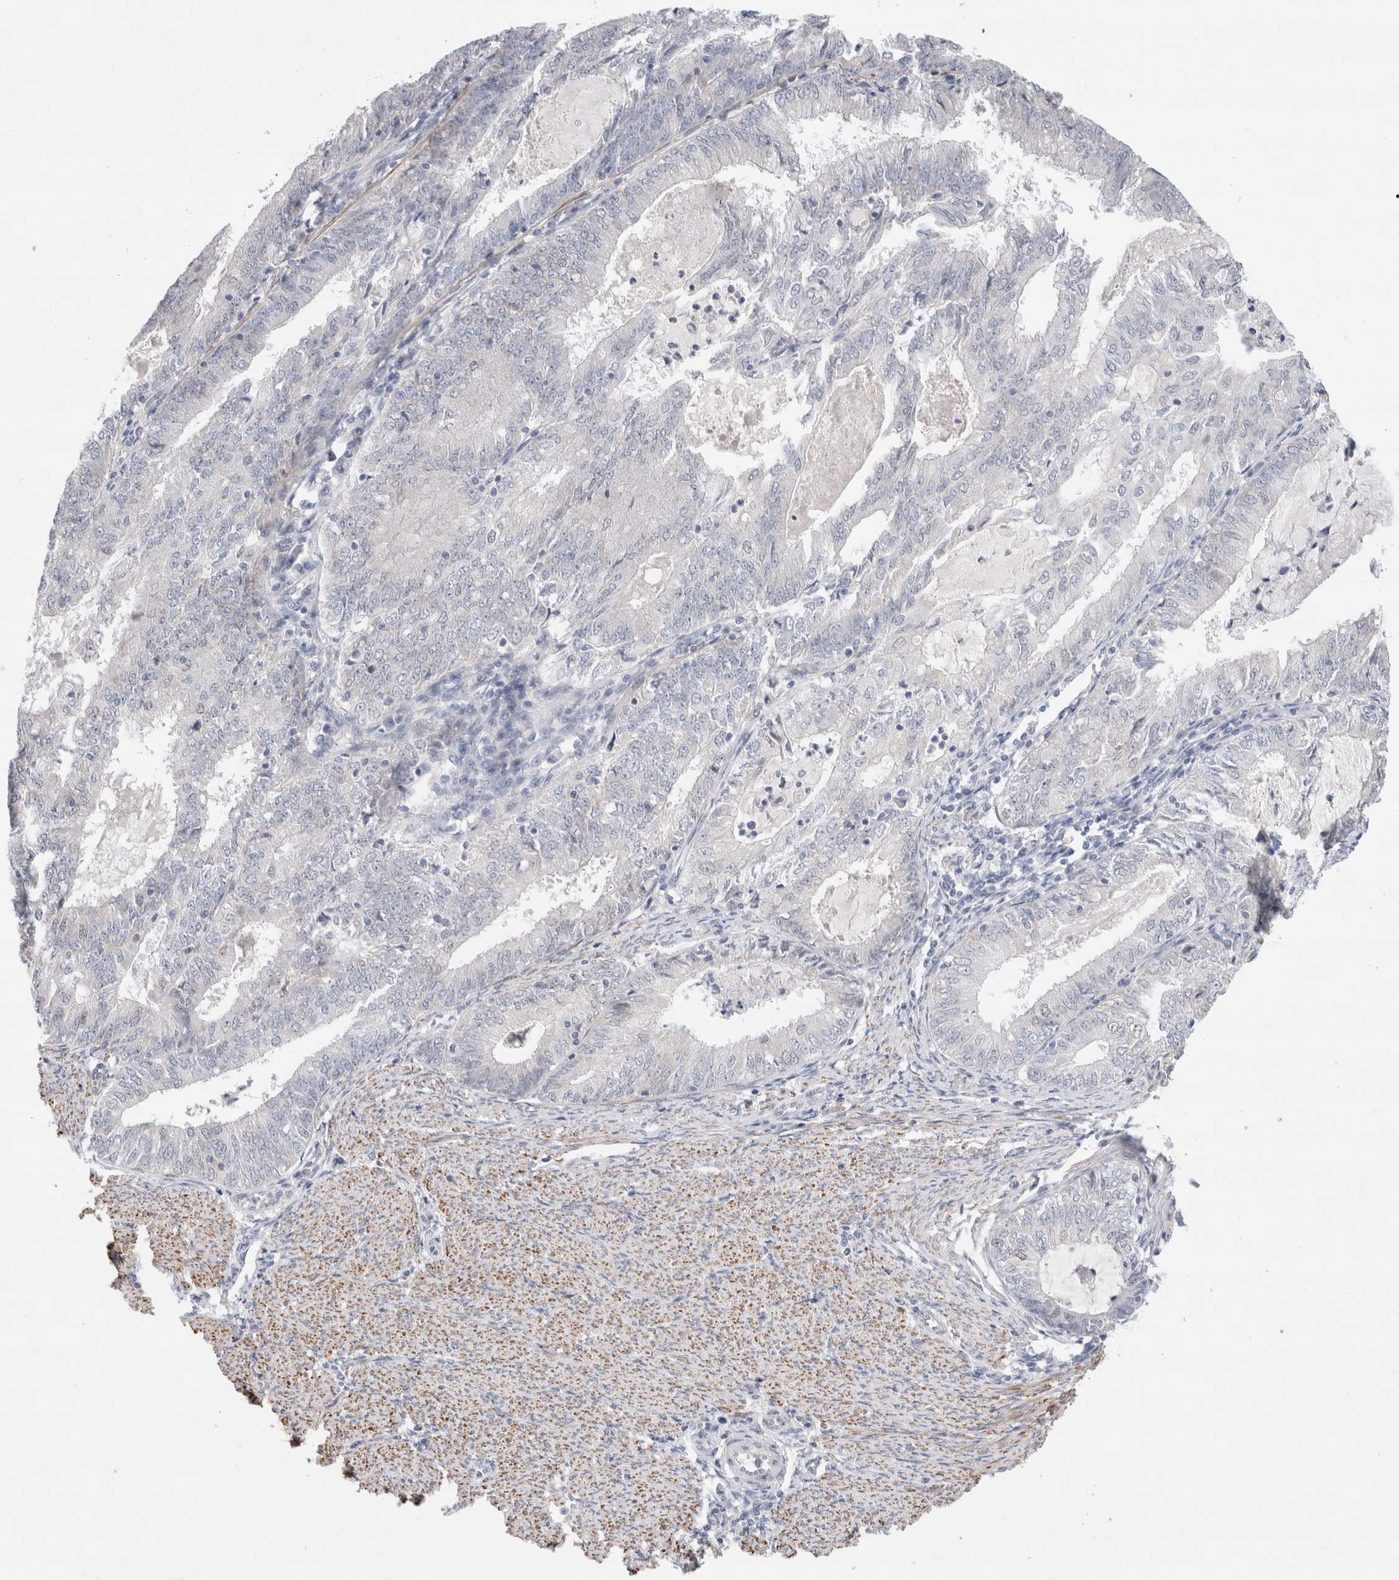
{"staining": {"intensity": "negative", "quantity": "none", "location": "none"}, "tissue": "endometrial cancer", "cell_type": "Tumor cells", "image_type": "cancer", "snomed": [{"axis": "morphology", "description": "Adenocarcinoma, NOS"}, {"axis": "topography", "description": "Endometrium"}], "caption": "Histopathology image shows no significant protein expression in tumor cells of endometrial adenocarcinoma.", "gene": "KNL1", "patient": {"sex": "female", "age": 57}}